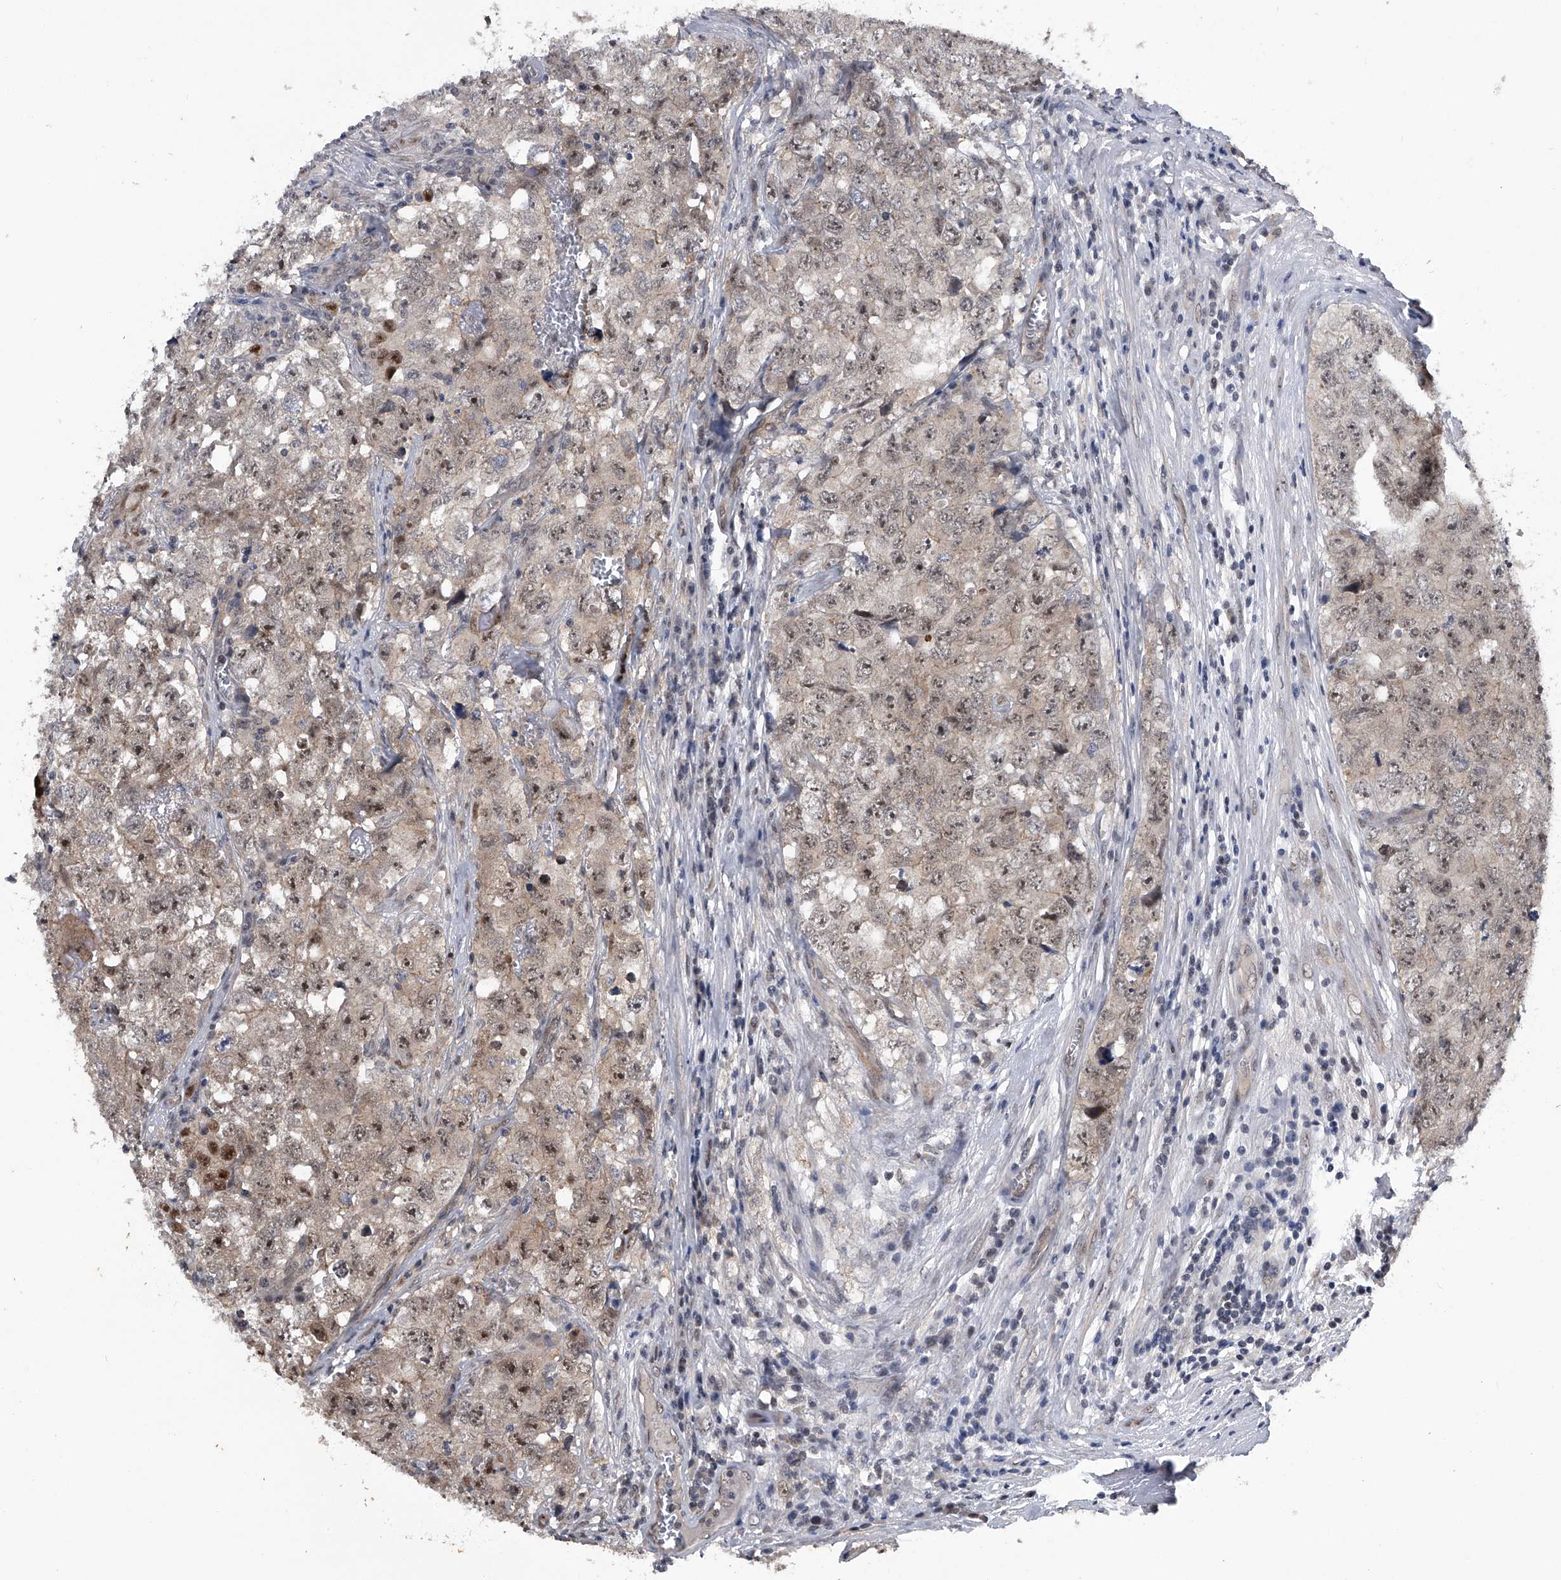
{"staining": {"intensity": "moderate", "quantity": "25%-75%", "location": "cytoplasmic/membranous,nuclear"}, "tissue": "testis cancer", "cell_type": "Tumor cells", "image_type": "cancer", "snomed": [{"axis": "morphology", "description": "Seminoma, NOS"}, {"axis": "morphology", "description": "Carcinoma, Embryonal, NOS"}, {"axis": "topography", "description": "Testis"}], "caption": "Immunohistochemical staining of testis embryonal carcinoma exhibits moderate cytoplasmic/membranous and nuclear protein staining in about 25%-75% of tumor cells. (DAB IHC, brown staining for protein, blue staining for nuclei).", "gene": "SLC12A8", "patient": {"sex": "male", "age": 43}}